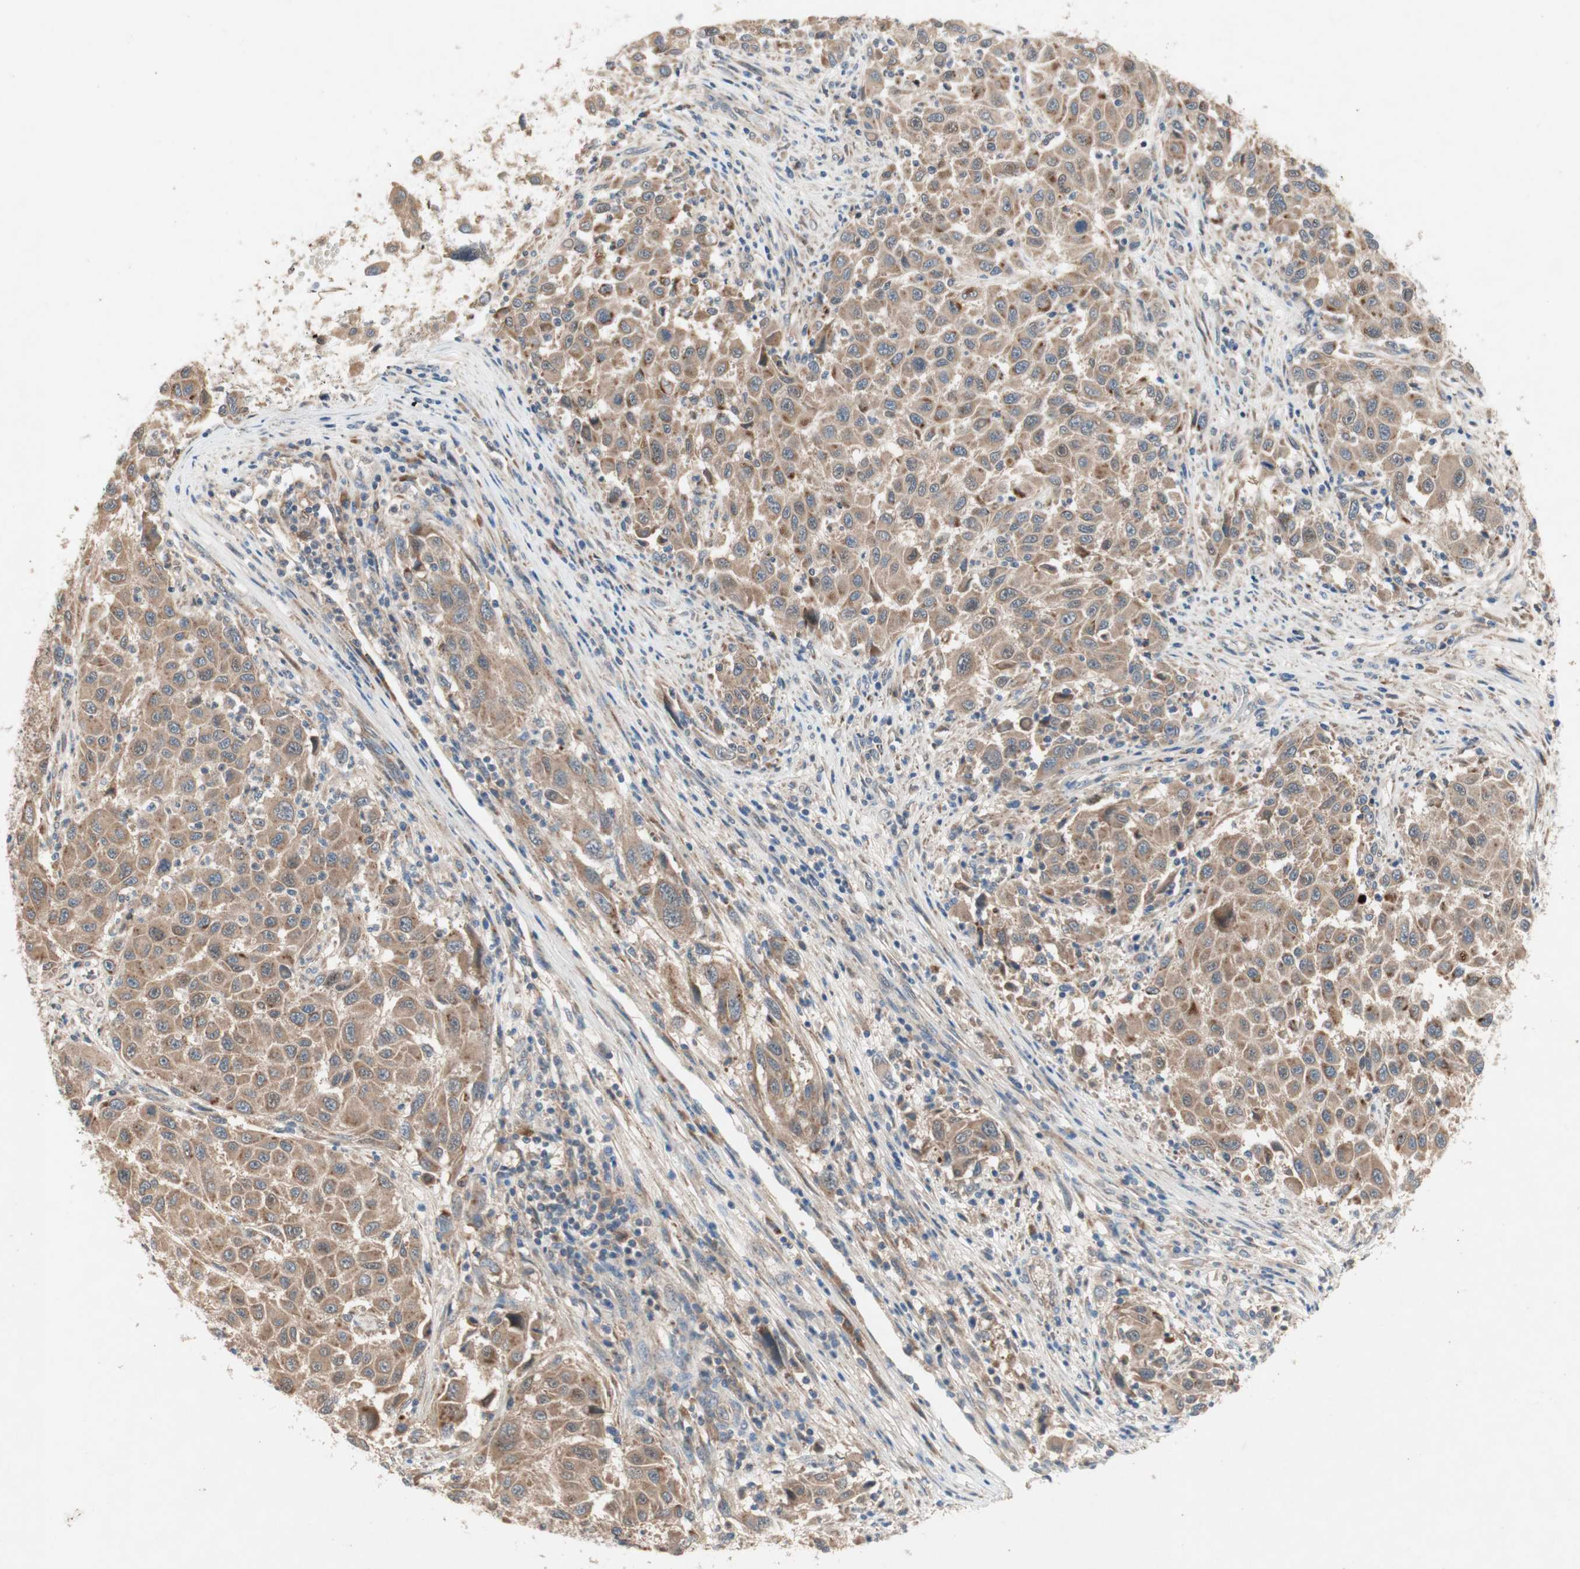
{"staining": {"intensity": "moderate", "quantity": ">75%", "location": "cytoplasmic/membranous"}, "tissue": "melanoma", "cell_type": "Tumor cells", "image_type": "cancer", "snomed": [{"axis": "morphology", "description": "Malignant melanoma, Metastatic site"}, {"axis": "topography", "description": "Lymph node"}], "caption": "Immunohistochemistry (IHC) (DAB (3,3'-diaminobenzidine)) staining of malignant melanoma (metastatic site) exhibits moderate cytoplasmic/membranous protein expression in about >75% of tumor cells.", "gene": "NCLN", "patient": {"sex": "male", "age": 61}}